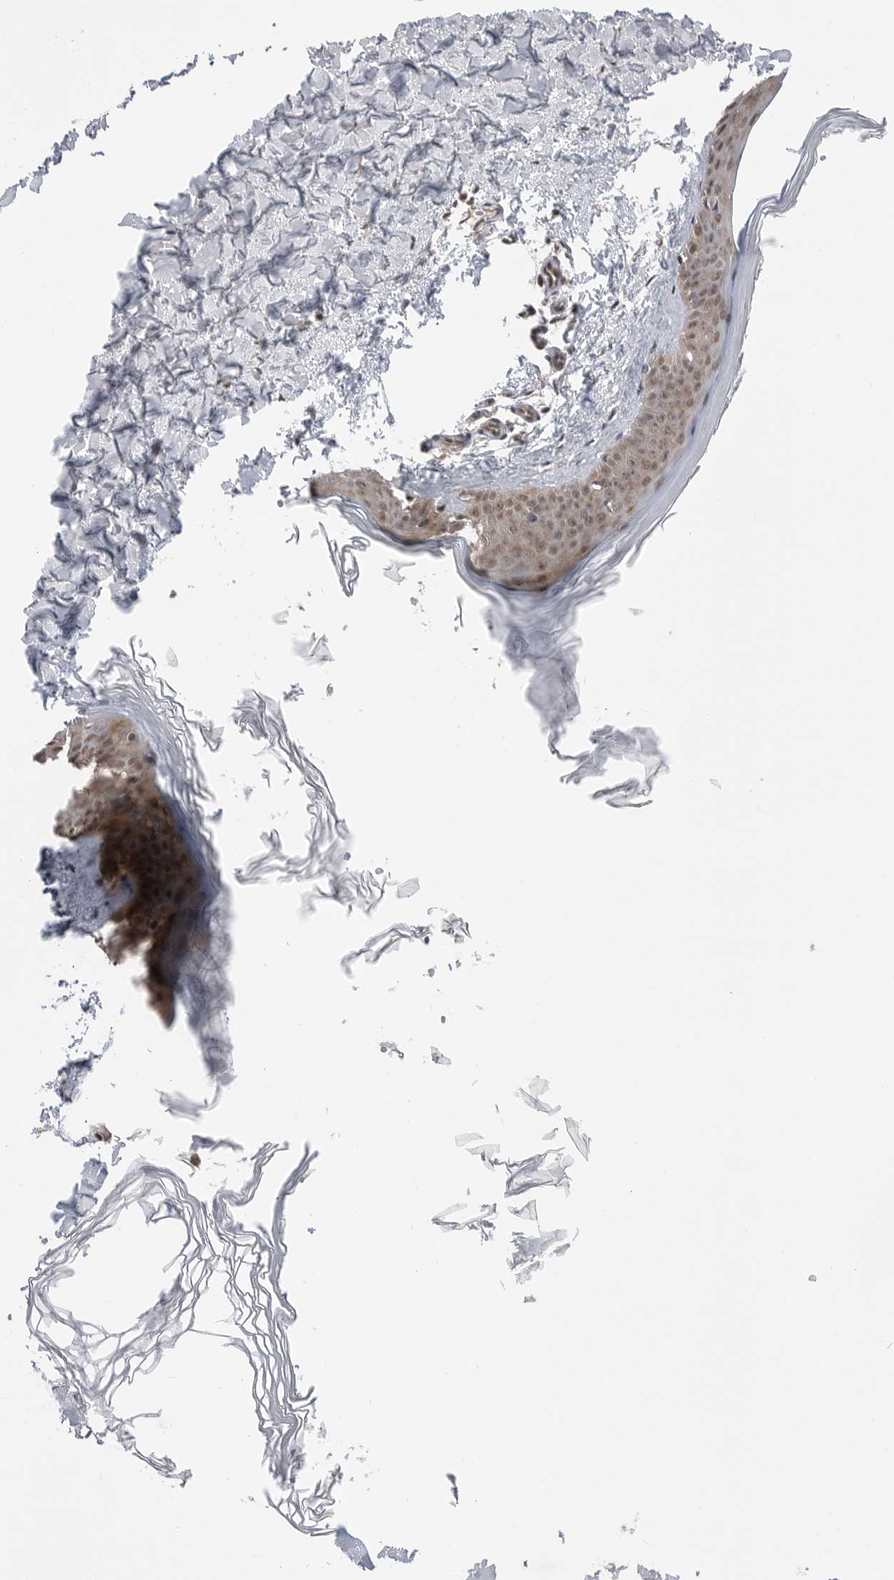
{"staining": {"intensity": "negative", "quantity": "none", "location": "none"}, "tissue": "skin", "cell_type": "Fibroblasts", "image_type": "normal", "snomed": [{"axis": "morphology", "description": "Normal tissue, NOS"}, {"axis": "topography", "description": "Skin"}], "caption": "Fibroblasts show no significant staining in unremarkable skin. The staining was performed using DAB (3,3'-diaminobenzidine) to visualize the protein expression in brown, while the nuclei were stained in blue with hematoxylin (Magnification: 20x).", "gene": "NTAQ1", "patient": {"sex": "female", "age": 27}}